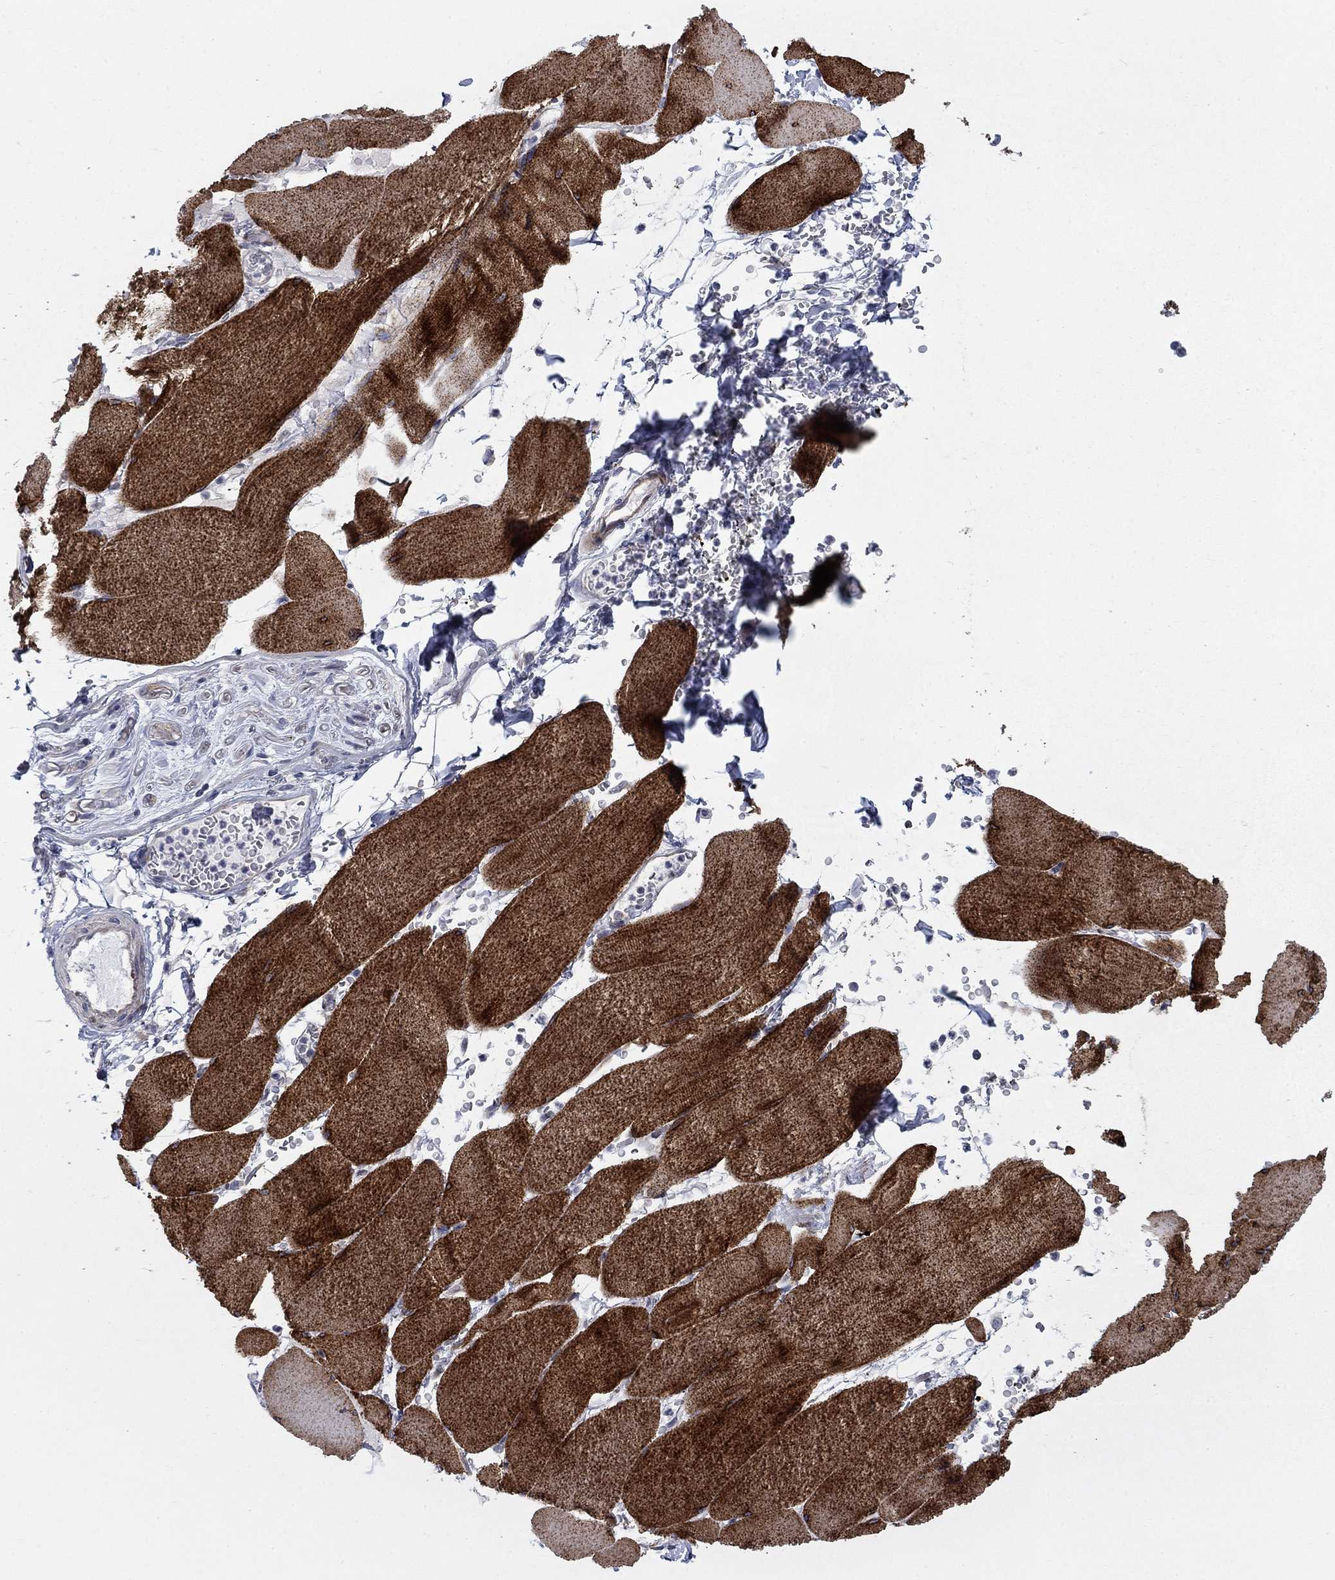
{"staining": {"intensity": "strong", "quantity": "25%-75%", "location": "cytoplasmic/membranous"}, "tissue": "skeletal muscle", "cell_type": "Myocytes", "image_type": "normal", "snomed": [{"axis": "morphology", "description": "Normal tissue, NOS"}, {"axis": "topography", "description": "Skeletal muscle"}], "caption": "A brown stain shows strong cytoplasmic/membranous positivity of a protein in myocytes of normal skeletal muscle. The protein of interest is shown in brown color, while the nuclei are stained blue.", "gene": "FXR1", "patient": {"sex": "male", "age": 56}}